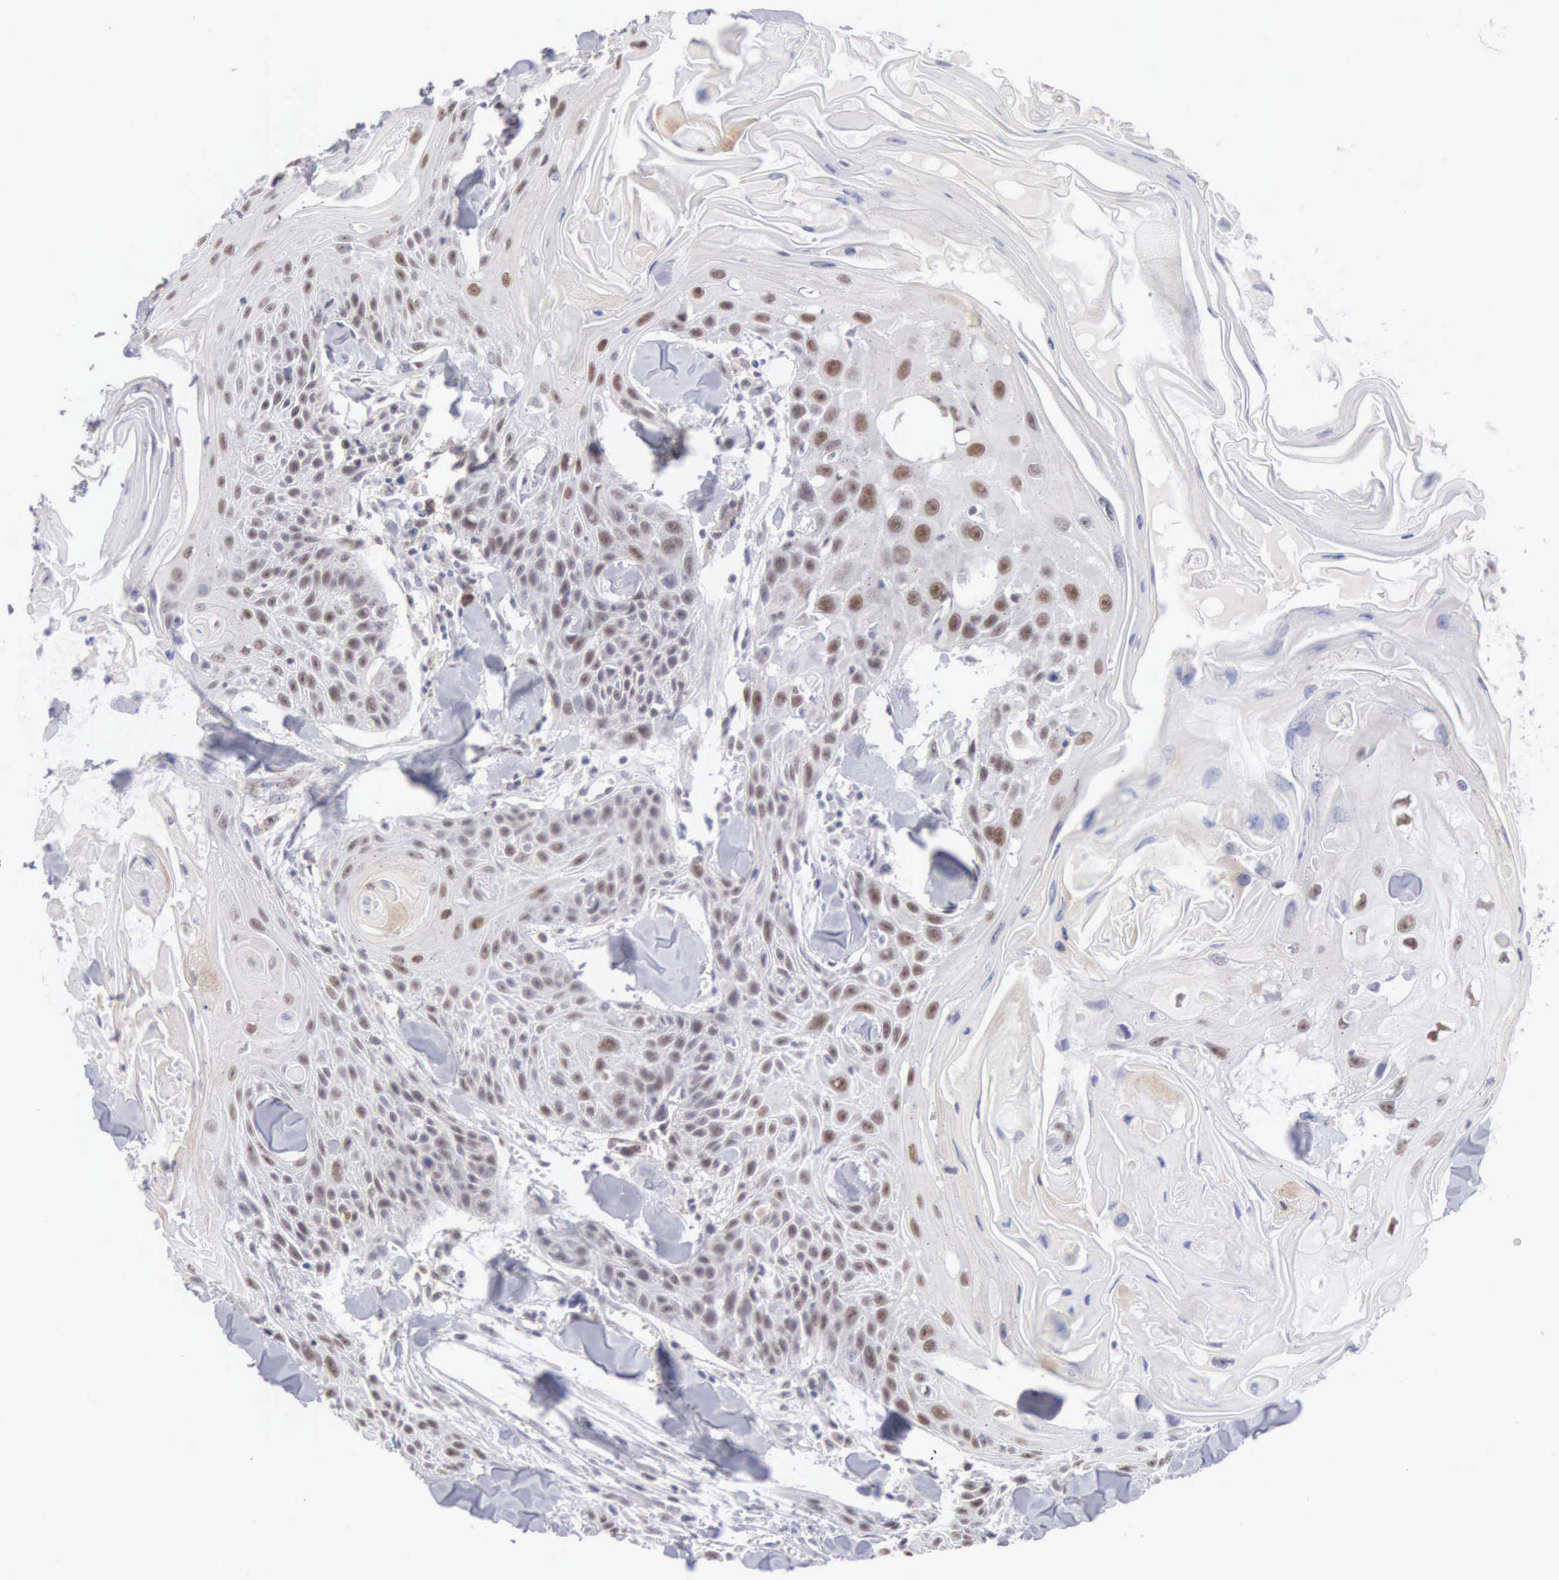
{"staining": {"intensity": "moderate", "quantity": "25%-75%", "location": "nuclear"}, "tissue": "head and neck cancer", "cell_type": "Tumor cells", "image_type": "cancer", "snomed": [{"axis": "morphology", "description": "Squamous cell carcinoma, NOS"}, {"axis": "morphology", "description": "Squamous cell carcinoma, metastatic, NOS"}, {"axis": "topography", "description": "Lymph node"}, {"axis": "topography", "description": "Salivary gland"}, {"axis": "topography", "description": "Head-Neck"}], "caption": "IHC photomicrograph of head and neck cancer (metastatic squamous cell carcinoma) stained for a protein (brown), which shows medium levels of moderate nuclear expression in about 25%-75% of tumor cells.", "gene": "MNAT1", "patient": {"sex": "female", "age": 74}}